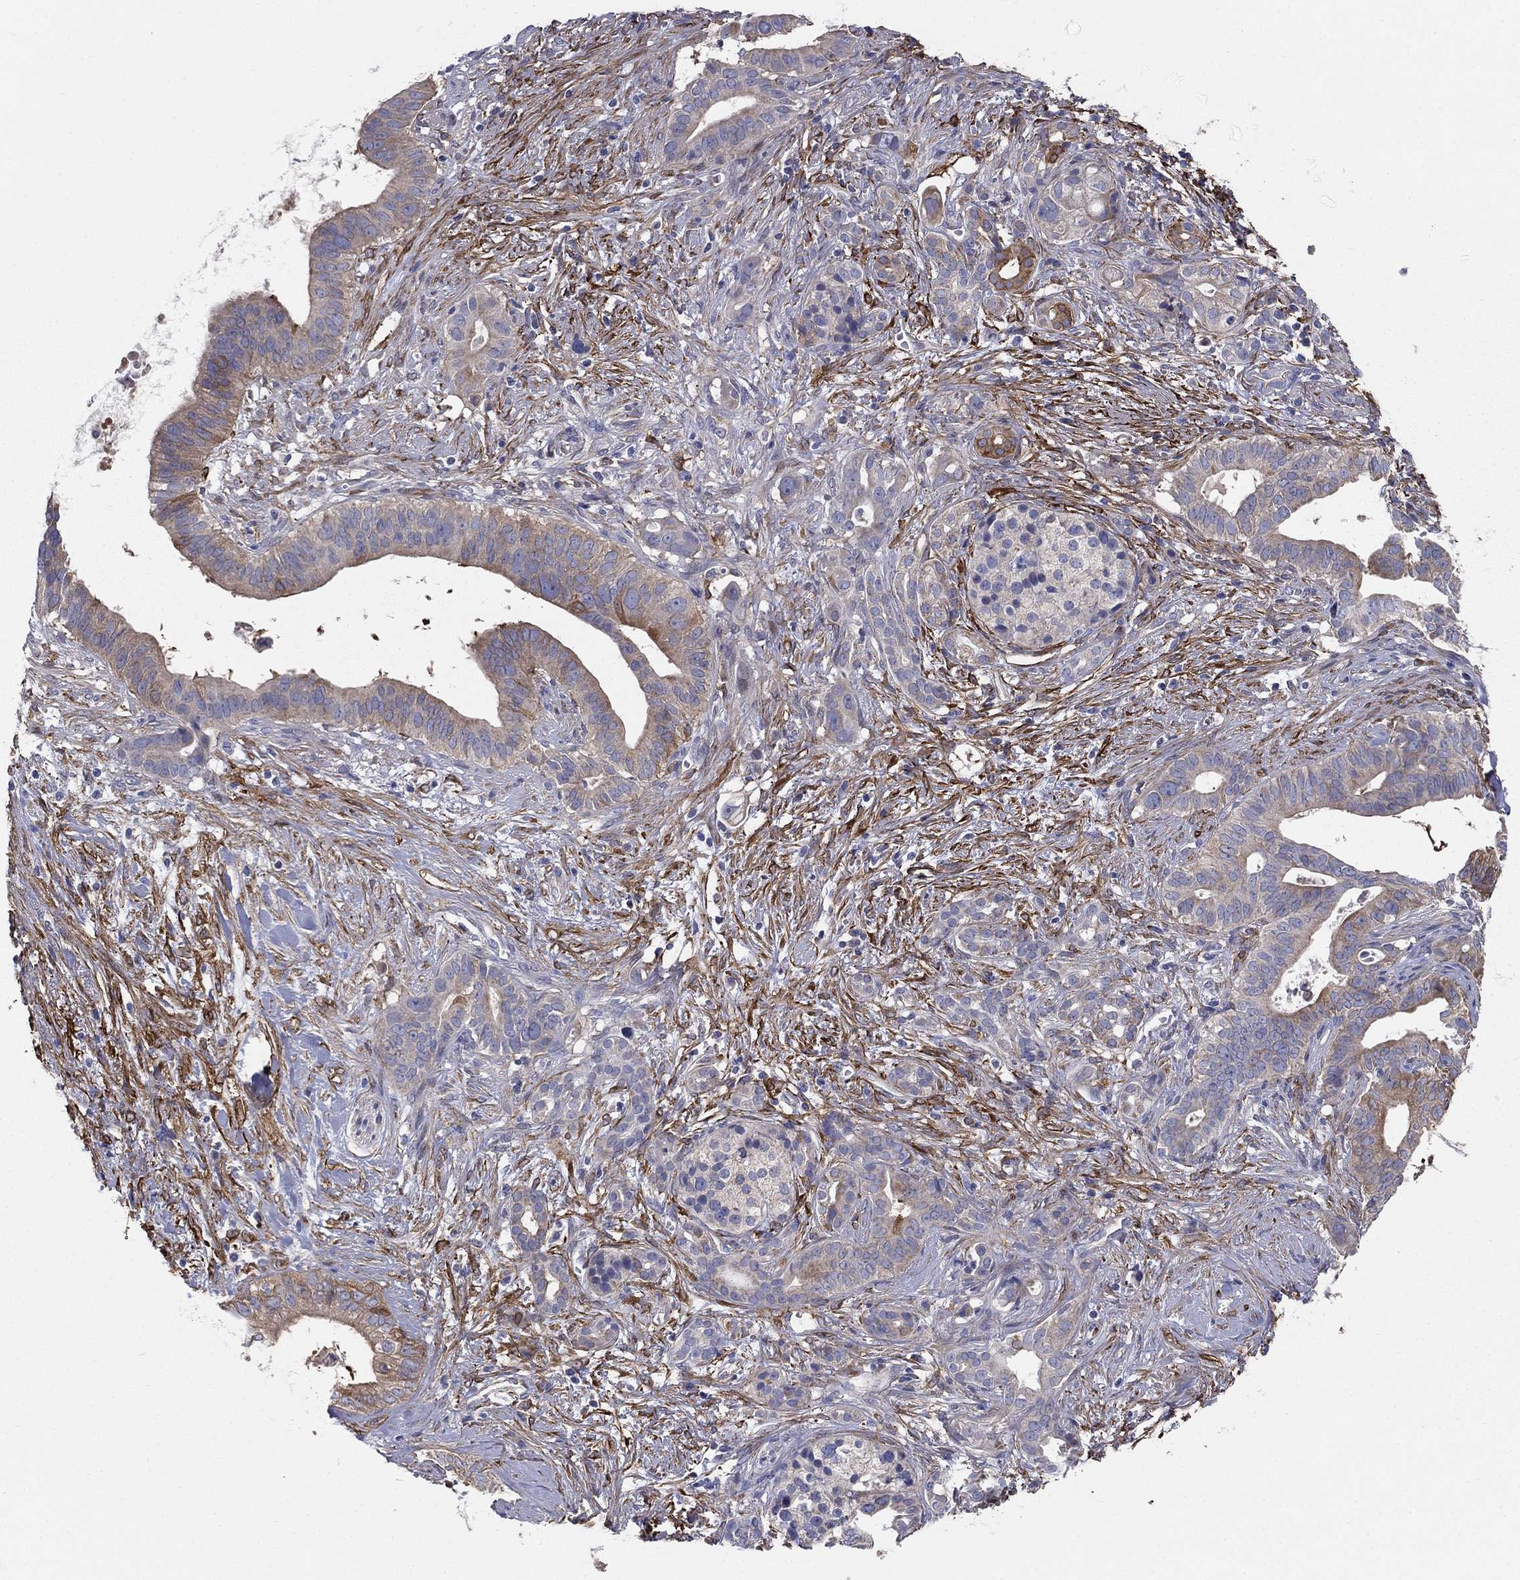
{"staining": {"intensity": "moderate", "quantity": "<25%", "location": "cytoplasmic/membranous"}, "tissue": "pancreatic cancer", "cell_type": "Tumor cells", "image_type": "cancer", "snomed": [{"axis": "morphology", "description": "Adenocarcinoma, NOS"}, {"axis": "topography", "description": "Pancreas"}], "caption": "Protein analysis of pancreatic adenocarcinoma tissue exhibits moderate cytoplasmic/membranous positivity in approximately <25% of tumor cells. The staining is performed using DAB (3,3'-diaminobenzidine) brown chromogen to label protein expression. The nuclei are counter-stained blue using hematoxylin.", "gene": "EMP2", "patient": {"sex": "male", "age": 61}}